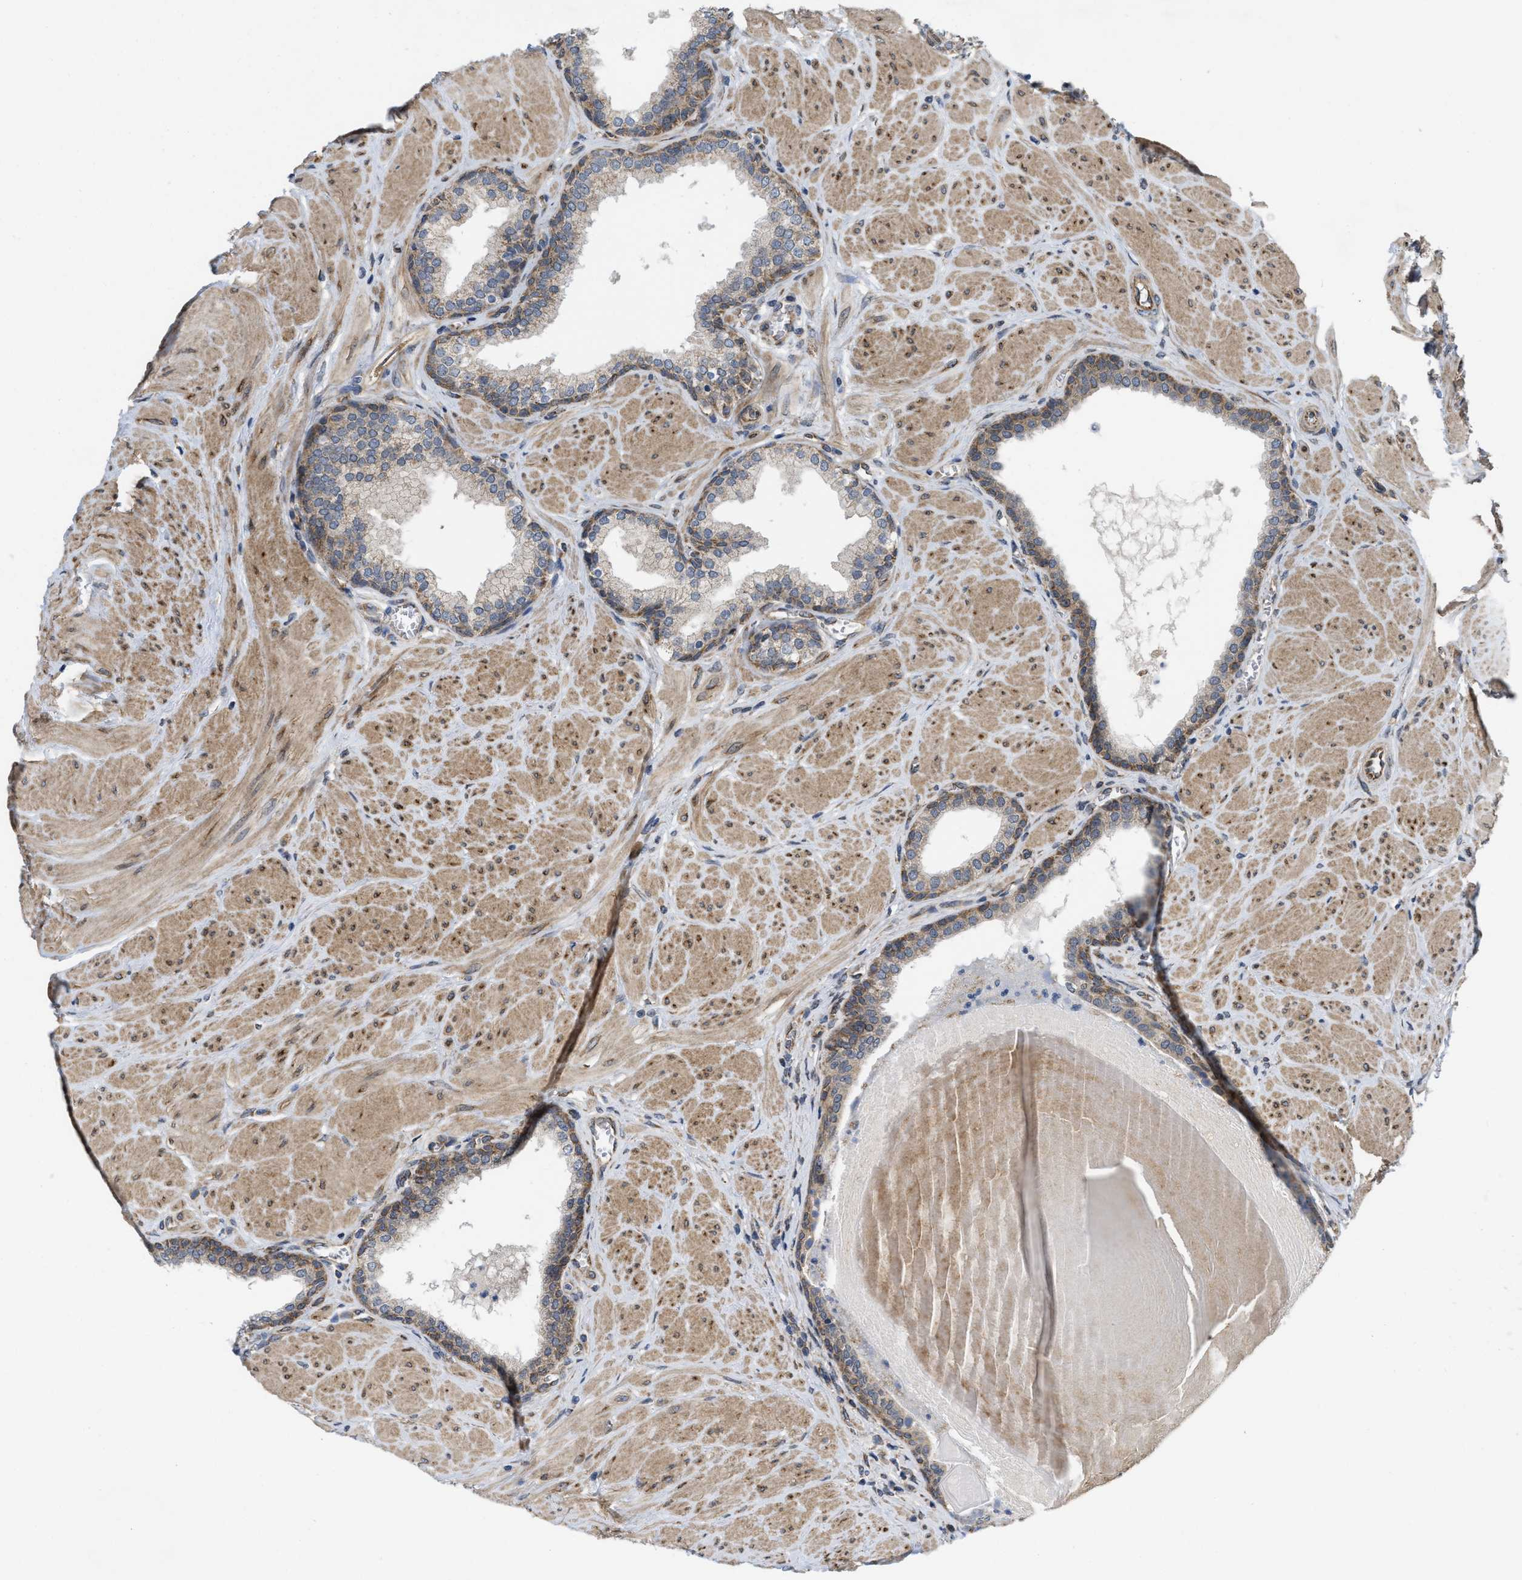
{"staining": {"intensity": "moderate", "quantity": "<25%", "location": "cytoplasmic/membranous"}, "tissue": "prostate", "cell_type": "Glandular cells", "image_type": "normal", "snomed": [{"axis": "morphology", "description": "Normal tissue, NOS"}, {"axis": "topography", "description": "Prostate"}], "caption": "Immunohistochemistry photomicrograph of unremarkable human prostate stained for a protein (brown), which demonstrates low levels of moderate cytoplasmic/membranous expression in about <25% of glandular cells.", "gene": "EOGT", "patient": {"sex": "male", "age": 51}}